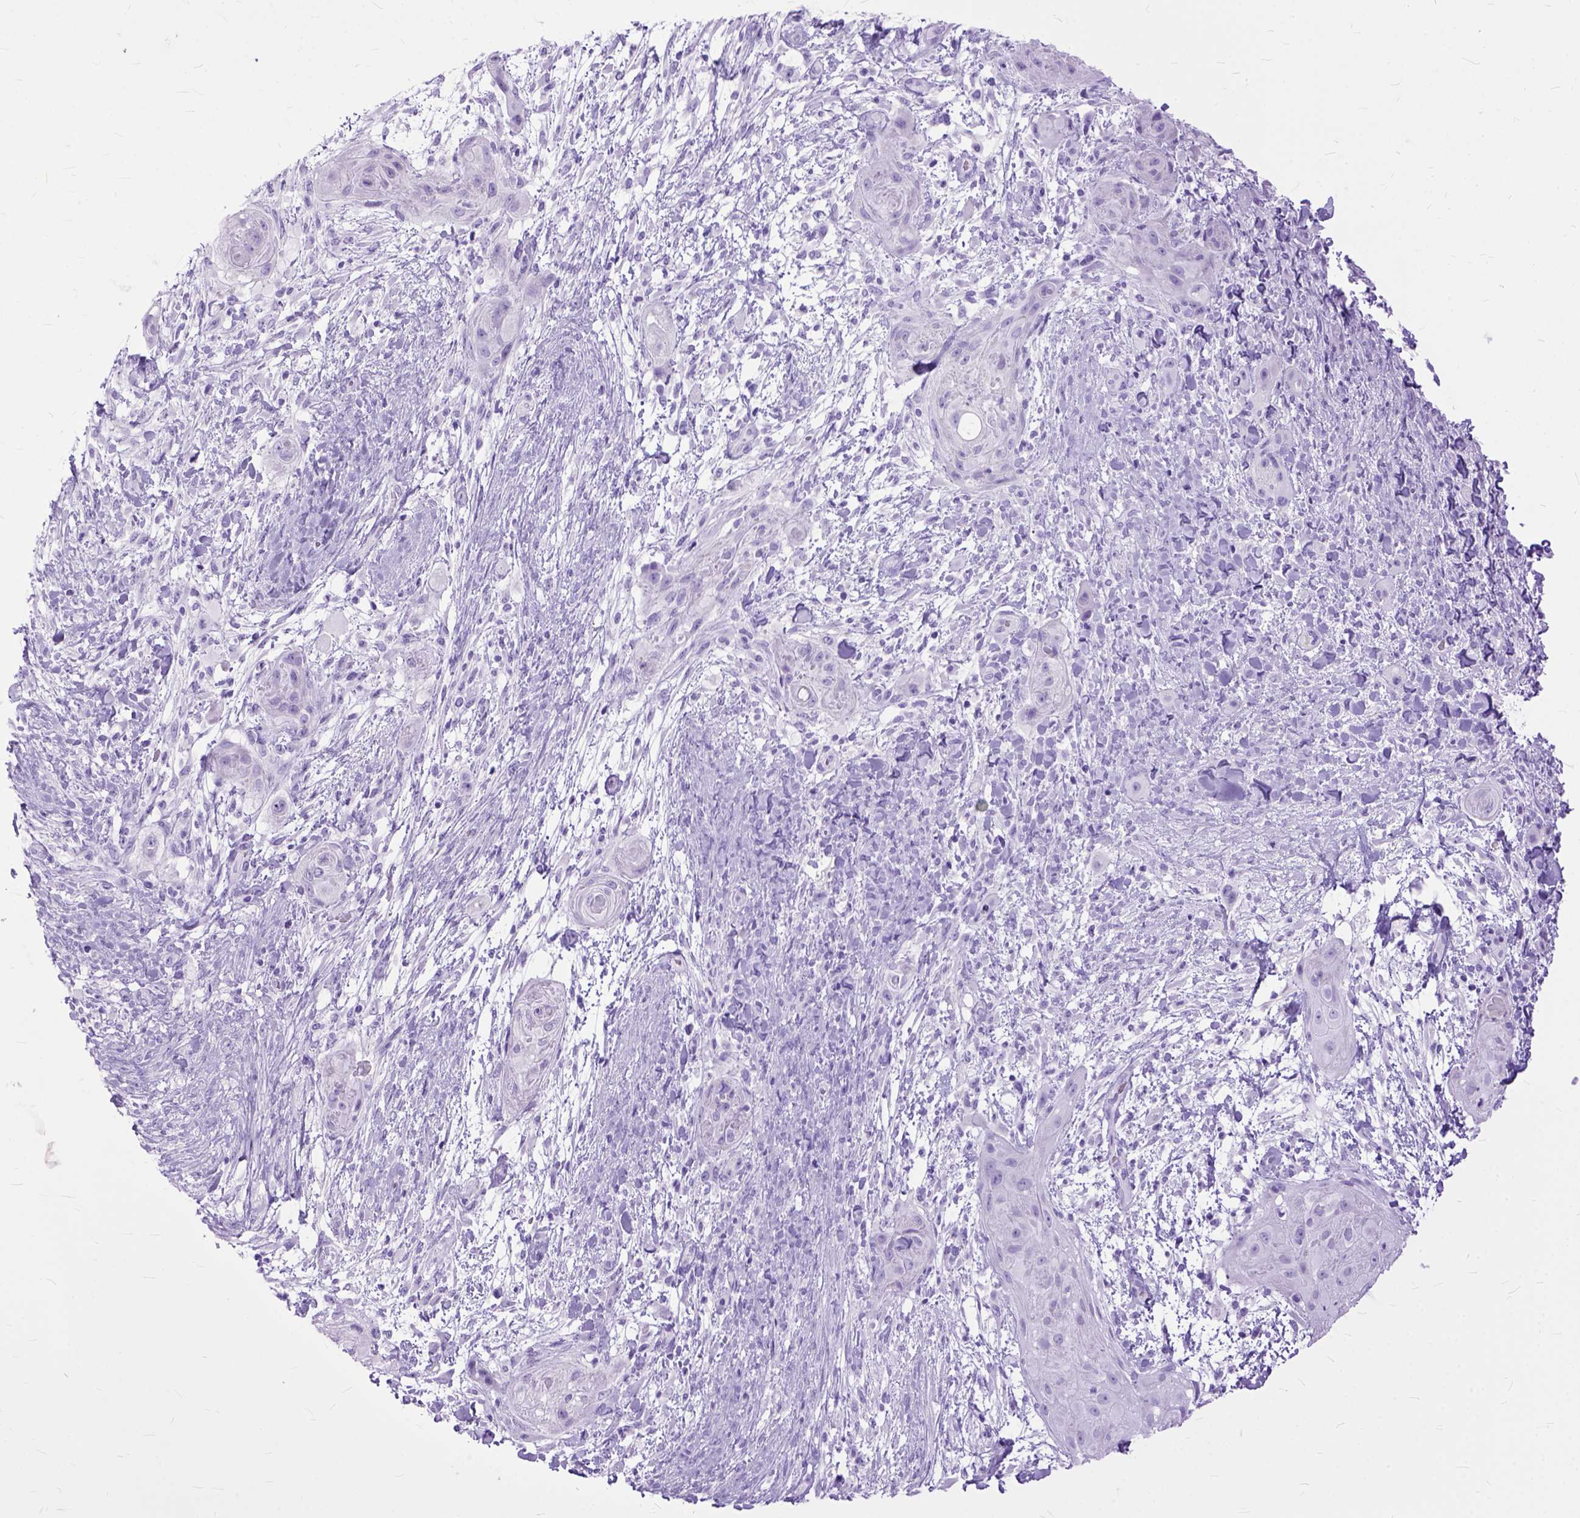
{"staining": {"intensity": "negative", "quantity": "none", "location": "none"}, "tissue": "skin cancer", "cell_type": "Tumor cells", "image_type": "cancer", "snomed": [{"axis": "morphology", "description": "Squamous cell carcinoma, NOS"}, {"axis": "topography", "description": "Skin"}], "caption": "IHC micrograph of neoplastic tissue: human skin cancer stained with DAB demonstrates no significant protein positivity in tumor cells. (DAB immunohistochemistry, high magnification).", "gene": "GNGT1", "patient": {"sex": "male", "age": 62}}